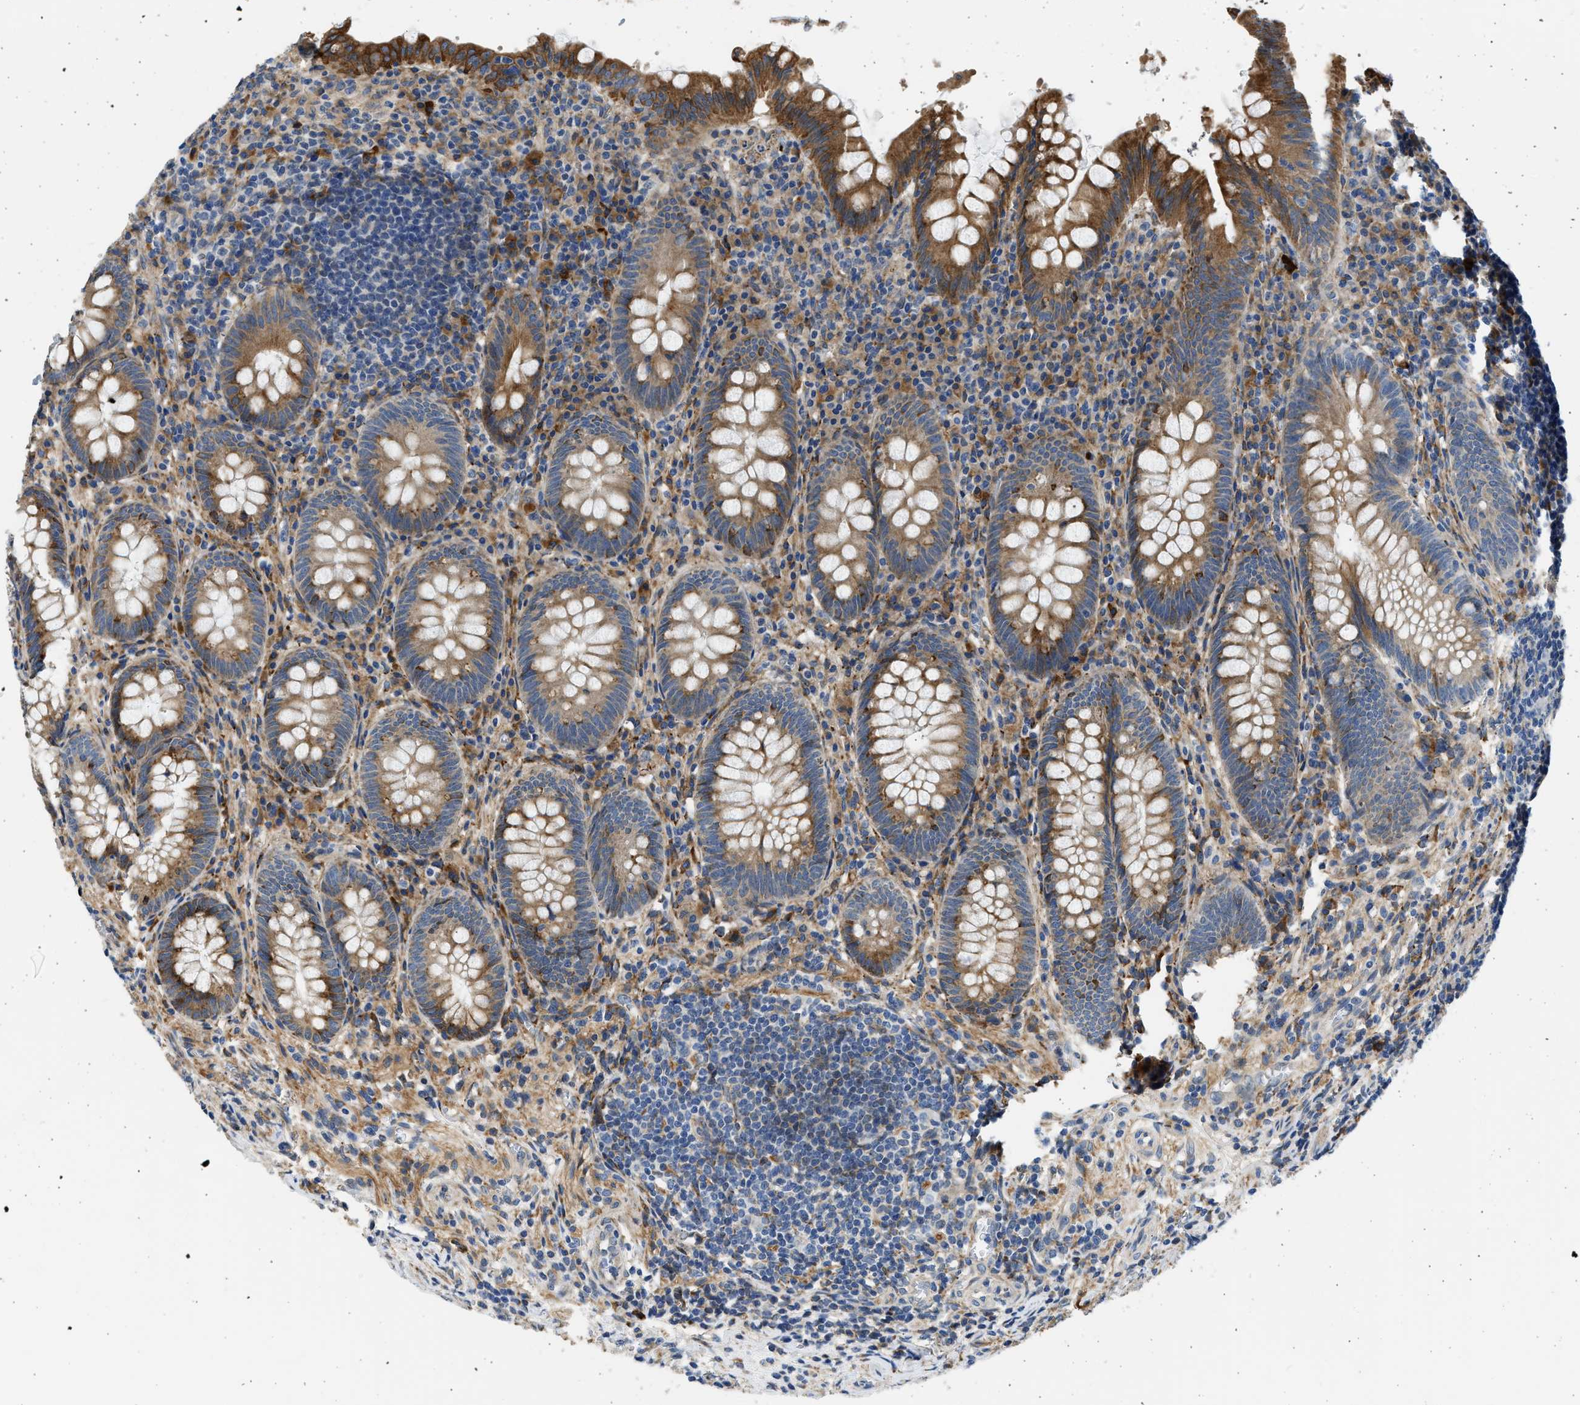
{"staining": {"intensity": "strong", "quantity": "25%-75%", "location": "cytoplasmic/membranous"}, "tissue": "appendix", "cell_type": "Glandular cells", "image_type": "normal", "snomed": [{"axis": "morphology", "description": "Normal tissue, NOS"}, {"axis": "topography", "description": "Appendix"}], "caption": "Appendix stained with DAB (3,3'-diaminobenzidine) IHC displays high levels of strong cytoplasmic/membranous positivity in about 25%-75% of glandular cells. (DAB IHC with brightfield microscopy, high magnification).", "gene": "PLD2", "patient": {"sex": "male", "age": 56}}